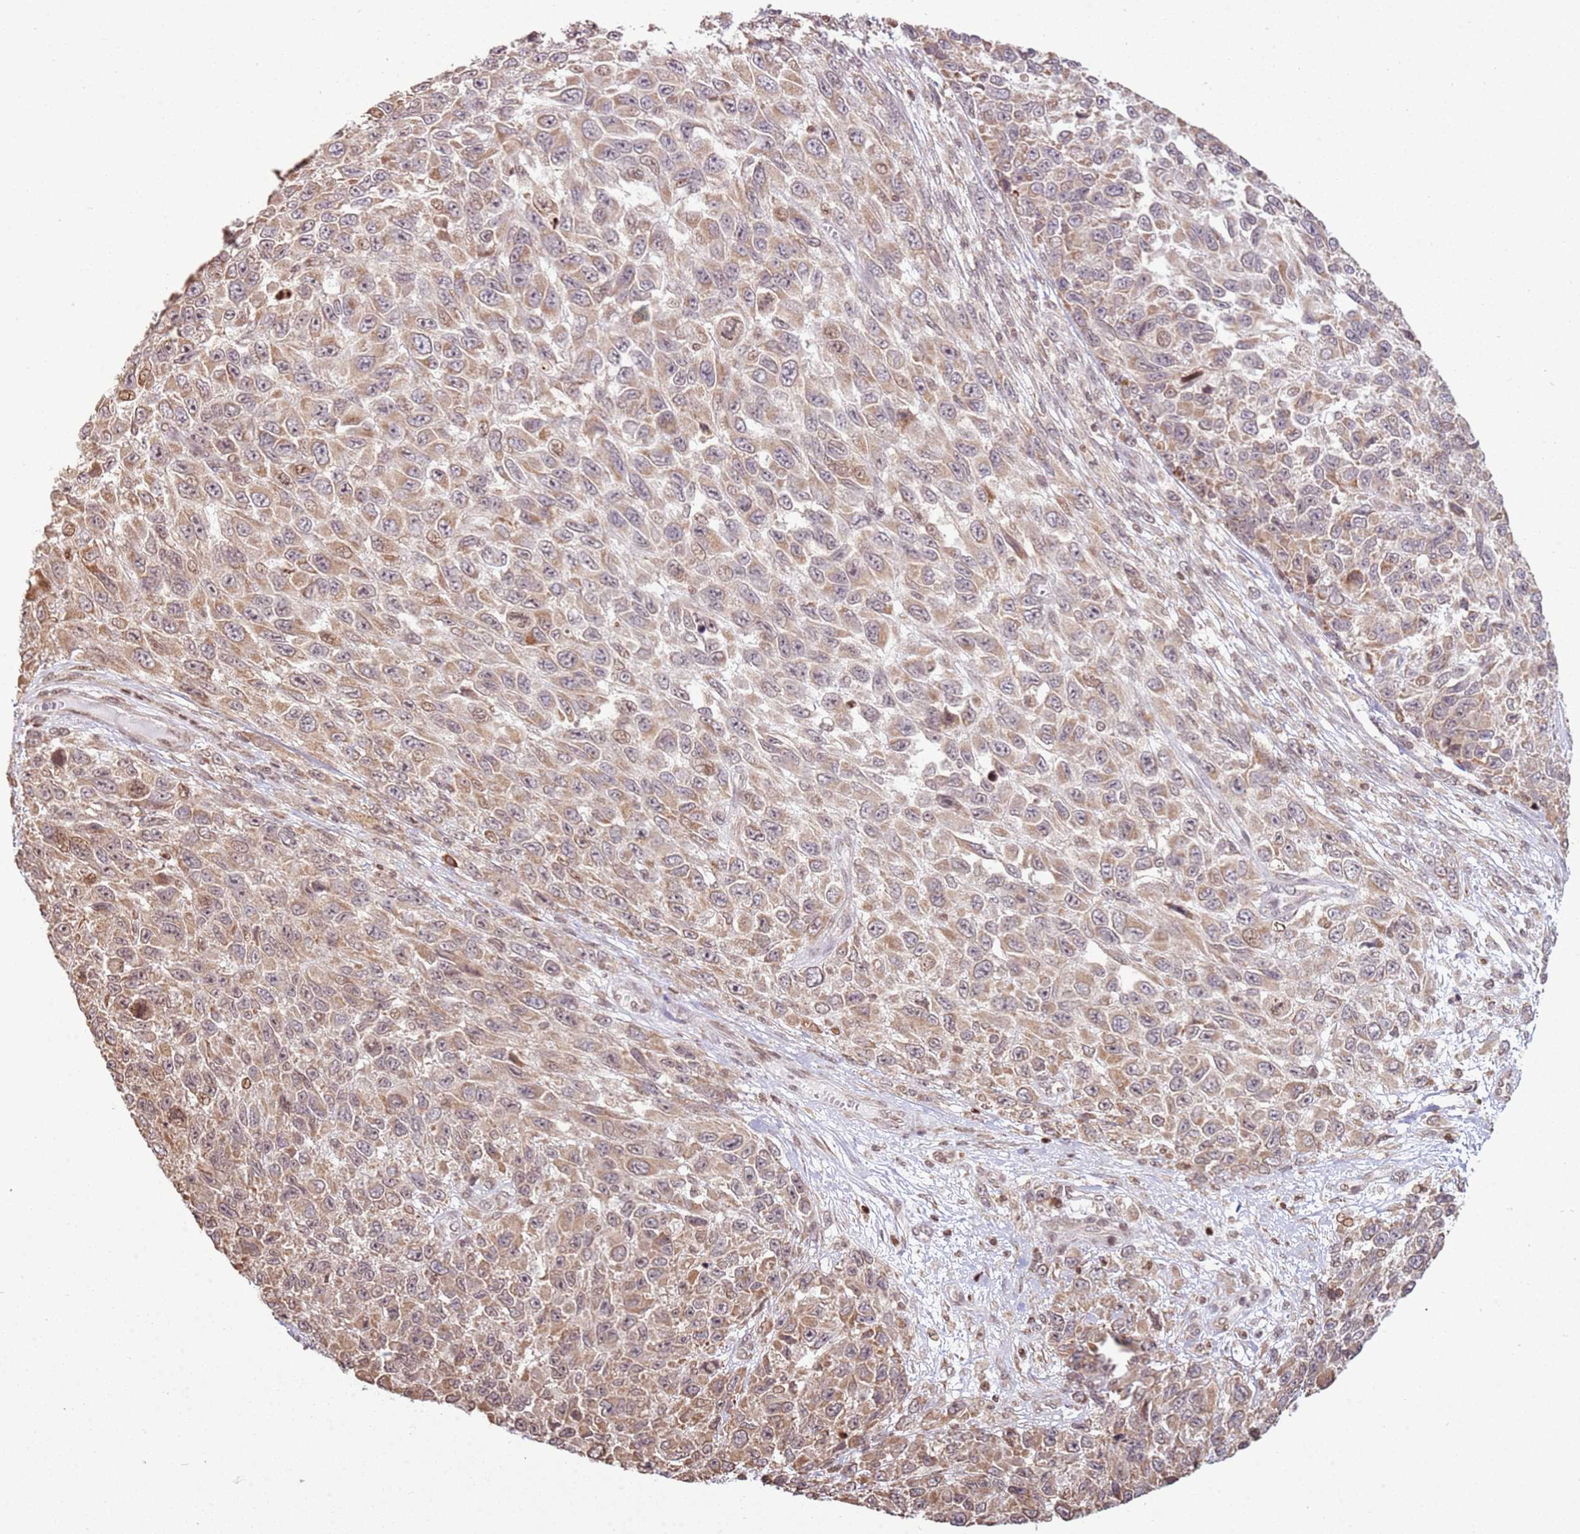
{"staining": {"intensity": "moderate", "quantity": ">75%", "location": "cytoplasmic/membranous"}, "tissue": "melanoma", "cell_type": "Tumor cells", "image_type": "cancer", "snomed": [{"axis": "morphology", "description": "Normal tissue, NOS"}, {"axis": "morphology", "description": "Malignant melanoma, NOS"}, {"axis": "topography", "description": "Skin"}], "caption": "High-magnification brightfield microscopy of melanoma stained with DAB (brown) and counterstained with hematoxylin (blue). tumor cells exhibit moderate cytoplasmic/membranous expression is present in approximately>75% of cells. The staining was performed using DAB (3,3'-diaminobenzidine) to visualize the protein expression in brown, while the nuclei were stained in blue with hematoxylin (Magnification: 20x).", "gene": "SCAF1", "patient": {"sex": "female", "age": 96}}